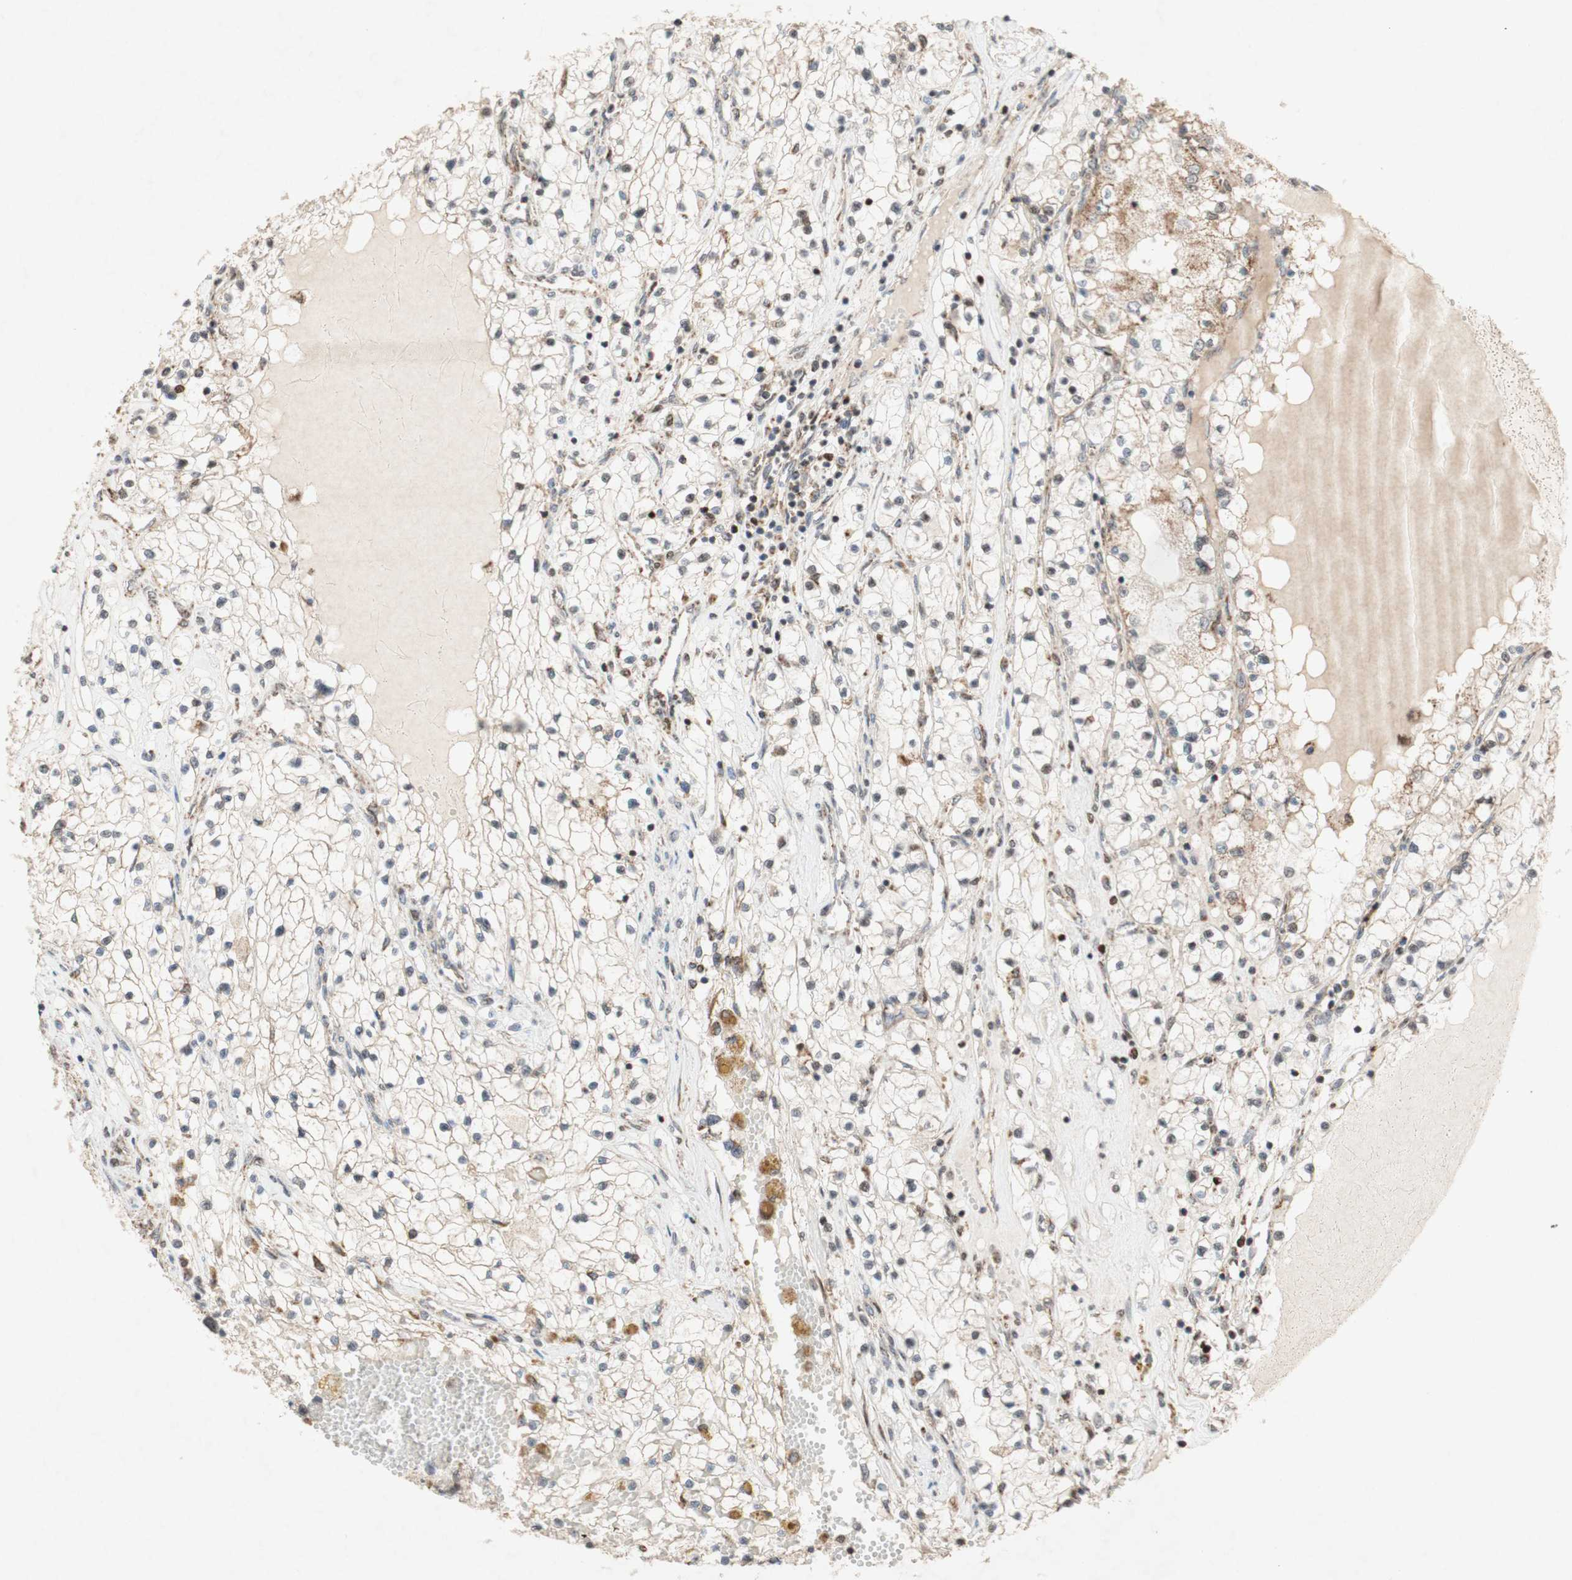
{"staining": {"intensity": "negative", "quantity": "none", "location": "none"}, "tissue": "renal cancer", "cell_type": "Tumor cells", "image_type": "cancer", "snomed": [{"axis": "morphology", "description": "Adenocarcinoma, NOS"}, {"axis": "topography", "description": "Kidney"}], "caption": "Tumor cells are negative for protein expression in human adenocarcinoma (renal).", "gene": "DNMT3A", "patient": {"sex": "male", "age": 68}}